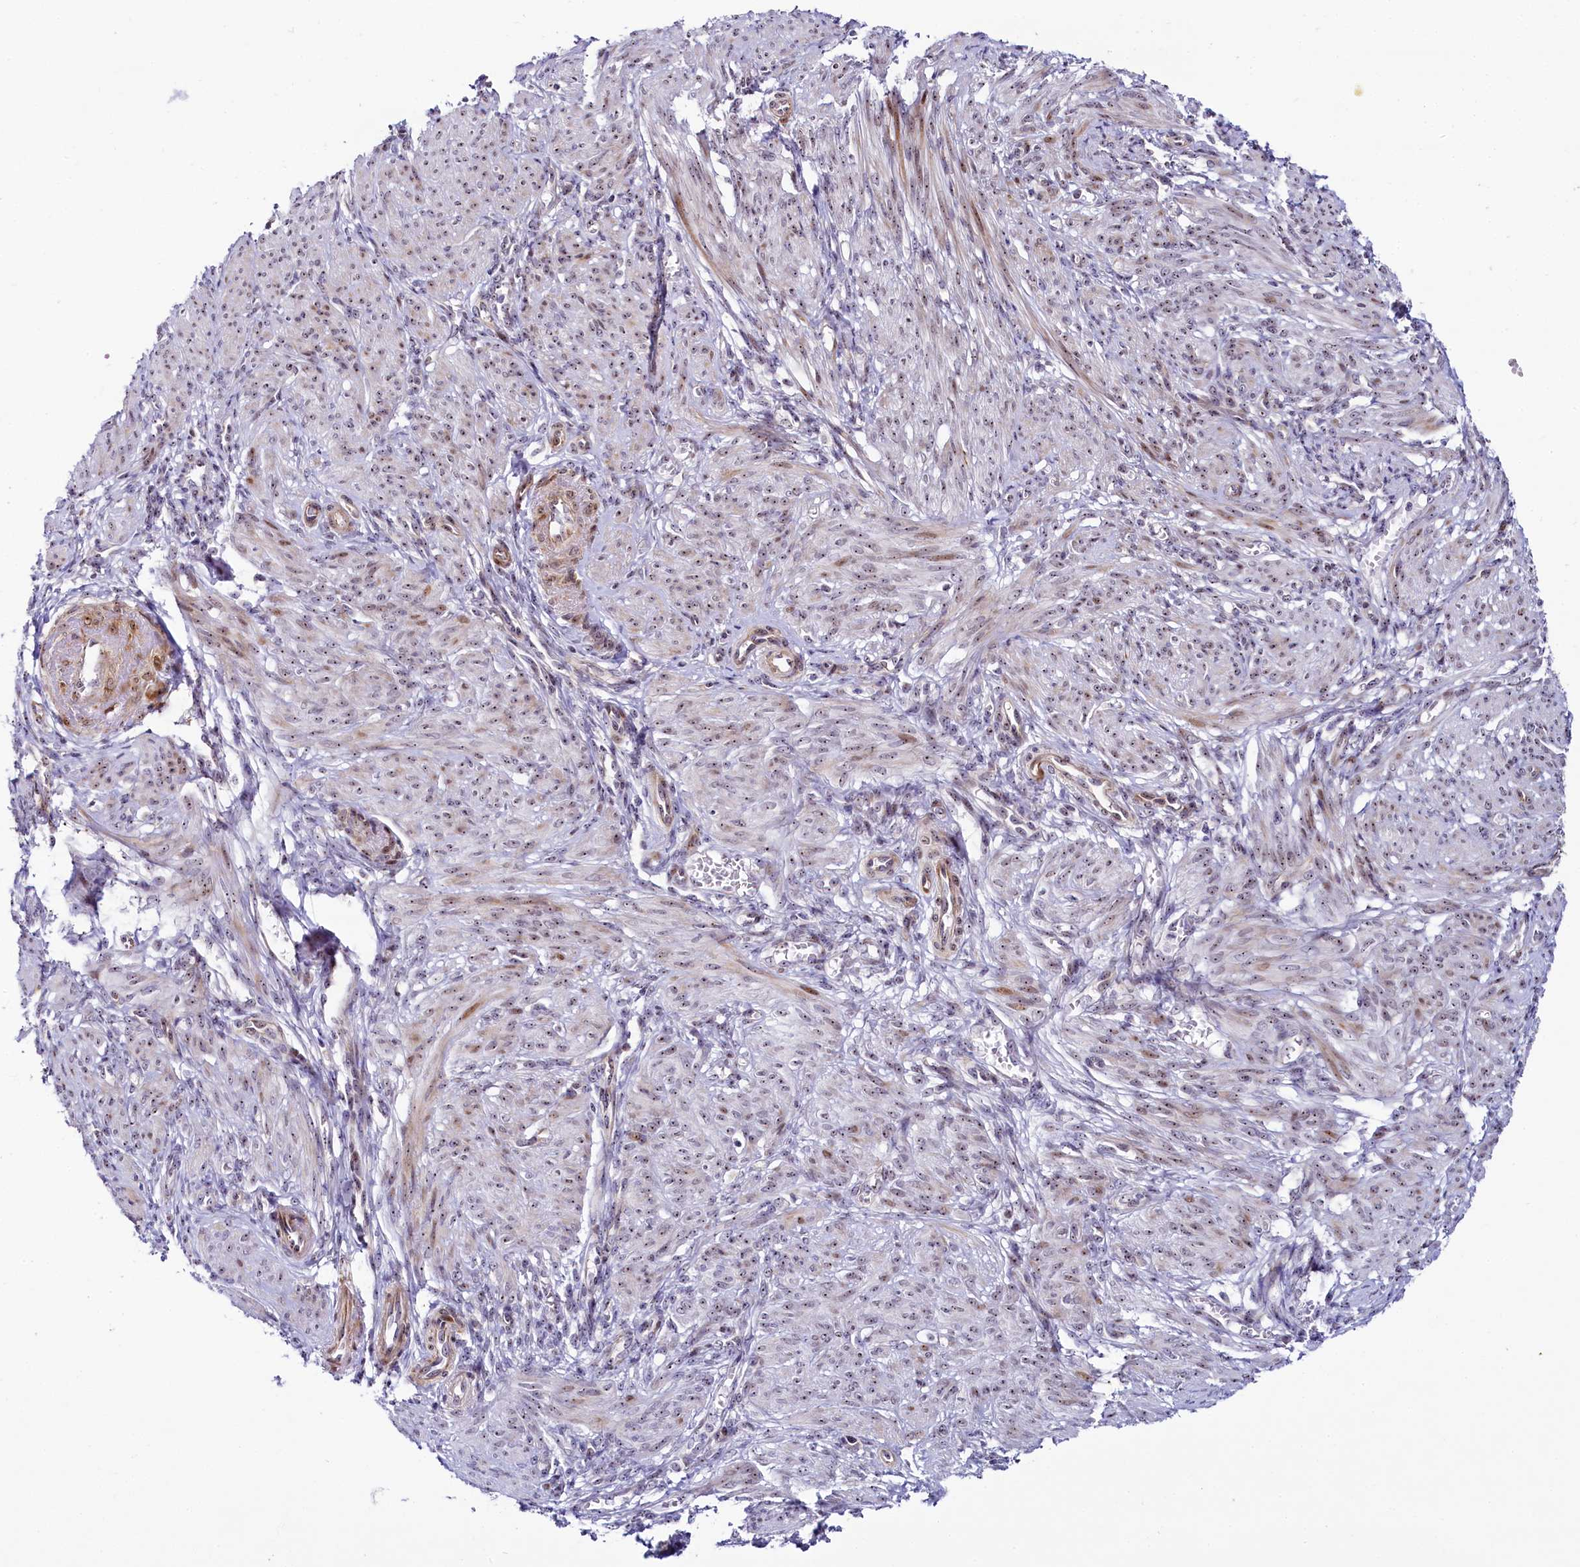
{"staining": {"intensity": "moderate", "quantity": "25%-75%", "location": "cytoplasmic/membranous,nuclear"}, "tissue": "smooth muscle", "cell_type": "Smooth muscle cells", "image_type": "normal", "snomed": [{"axis": "morphology", "description": "Normal tissue, NOS"}, {"axis": "topography", "description": "Smooth muscle"}], "caption": "This is an image of immunohistochemistry (IHC) staining of normal smooth muscle, which shows moderate expression in the cytoplasmic/membranous,nuclear of smooth muscle cells.", "gene": "TCOF1", "patient": {"sex": "female", "age": 39}}